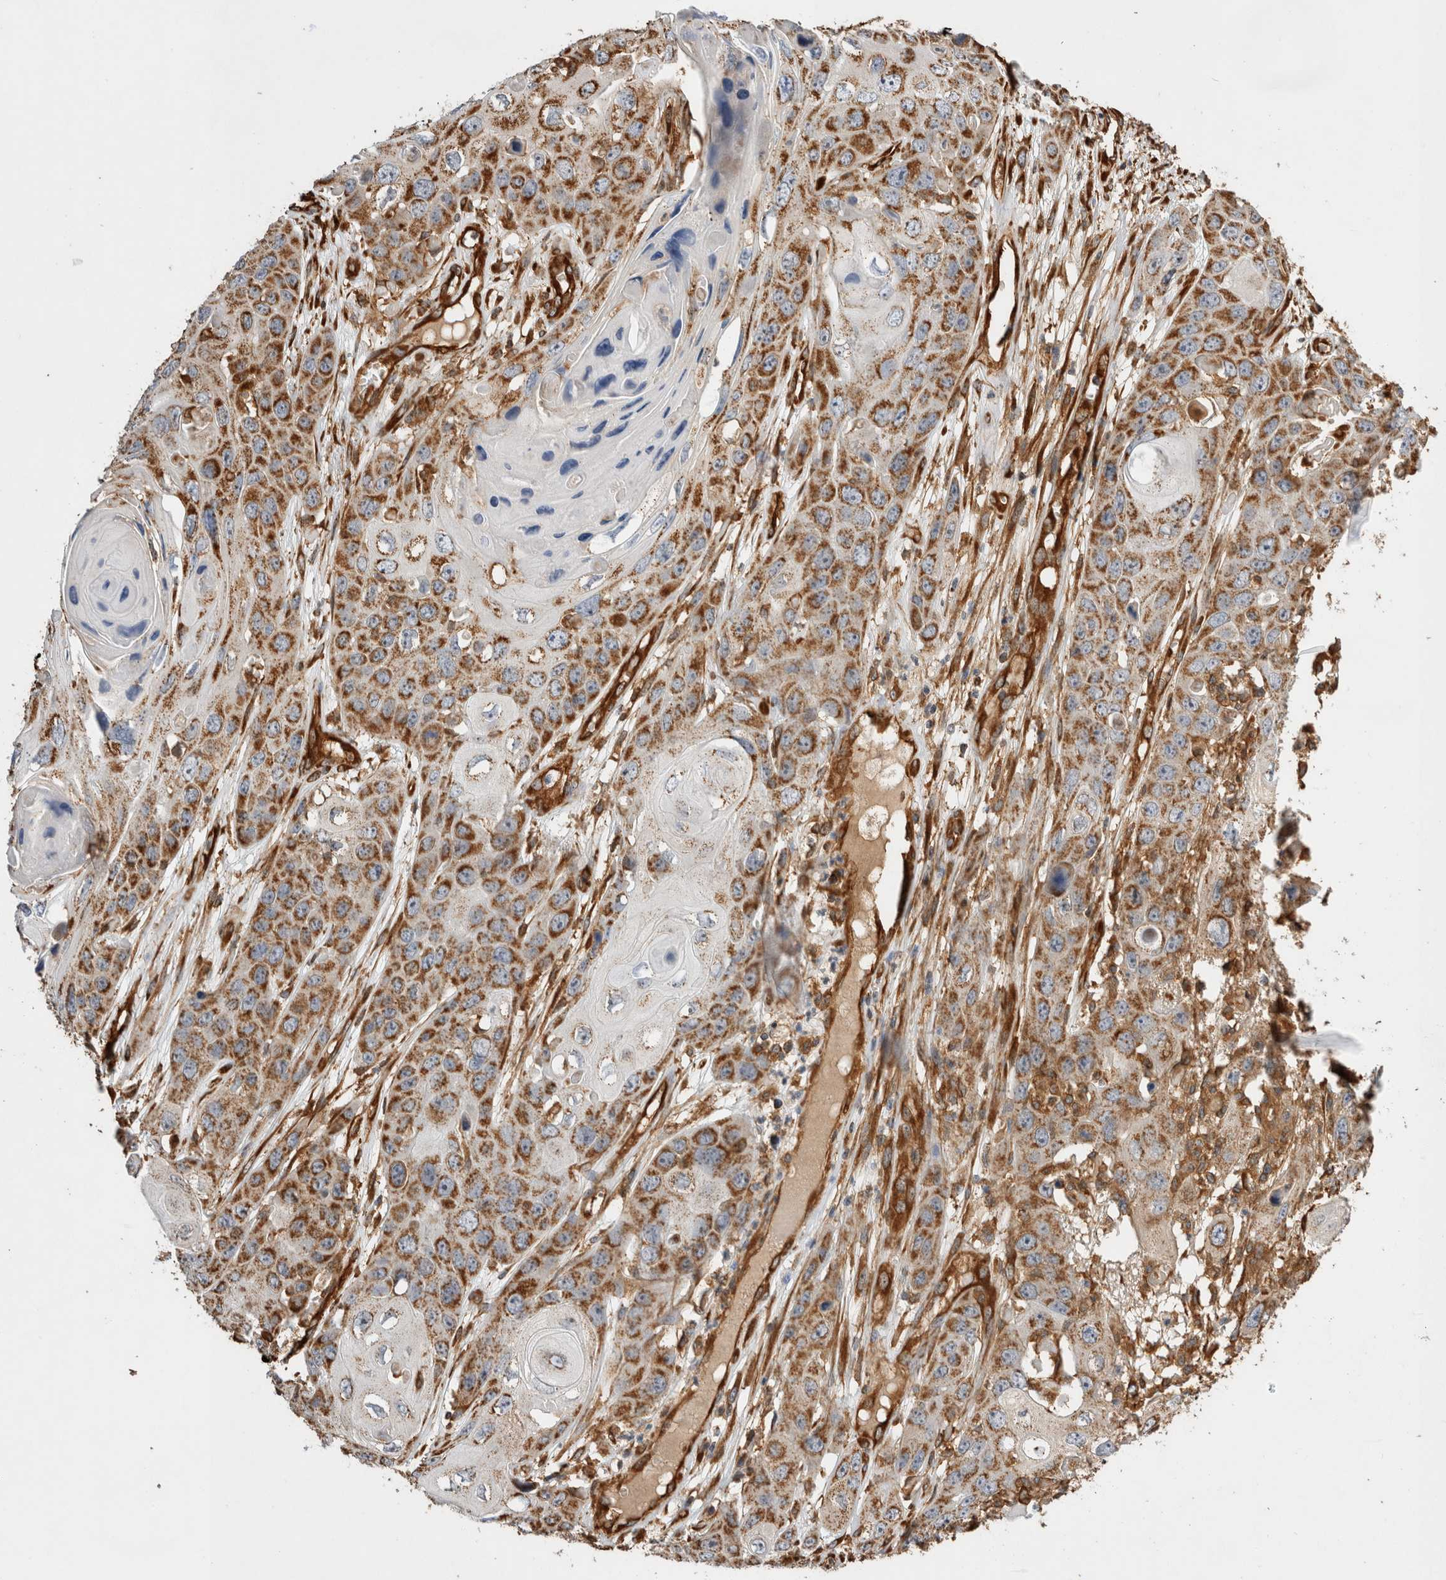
{"staining": {"intensity": "strong", "quantity": ">75%", "location": "cytoplasmic/membranous"}, "tissue": "skin cancer", "cell_type": "Tumor cells", "image_type": "cancer", "snomed": [{"axis": "morphology", "description": "Squamous cell carcinoma, NOS"}, {"axis": "topography", "description": "Skin"}], "caption": "Tumor cells reveal high levels of strong cytoplasmic/membranous positivity in approximately >75% of cells in skin squamous cell carcinoma. (DAB (3,3'-diaminobenzidine) IHC, brown staining for protein, blue staining for nuclei).", "gene": "ZNF397", "patient": {"sex": "male", "age": 55}}